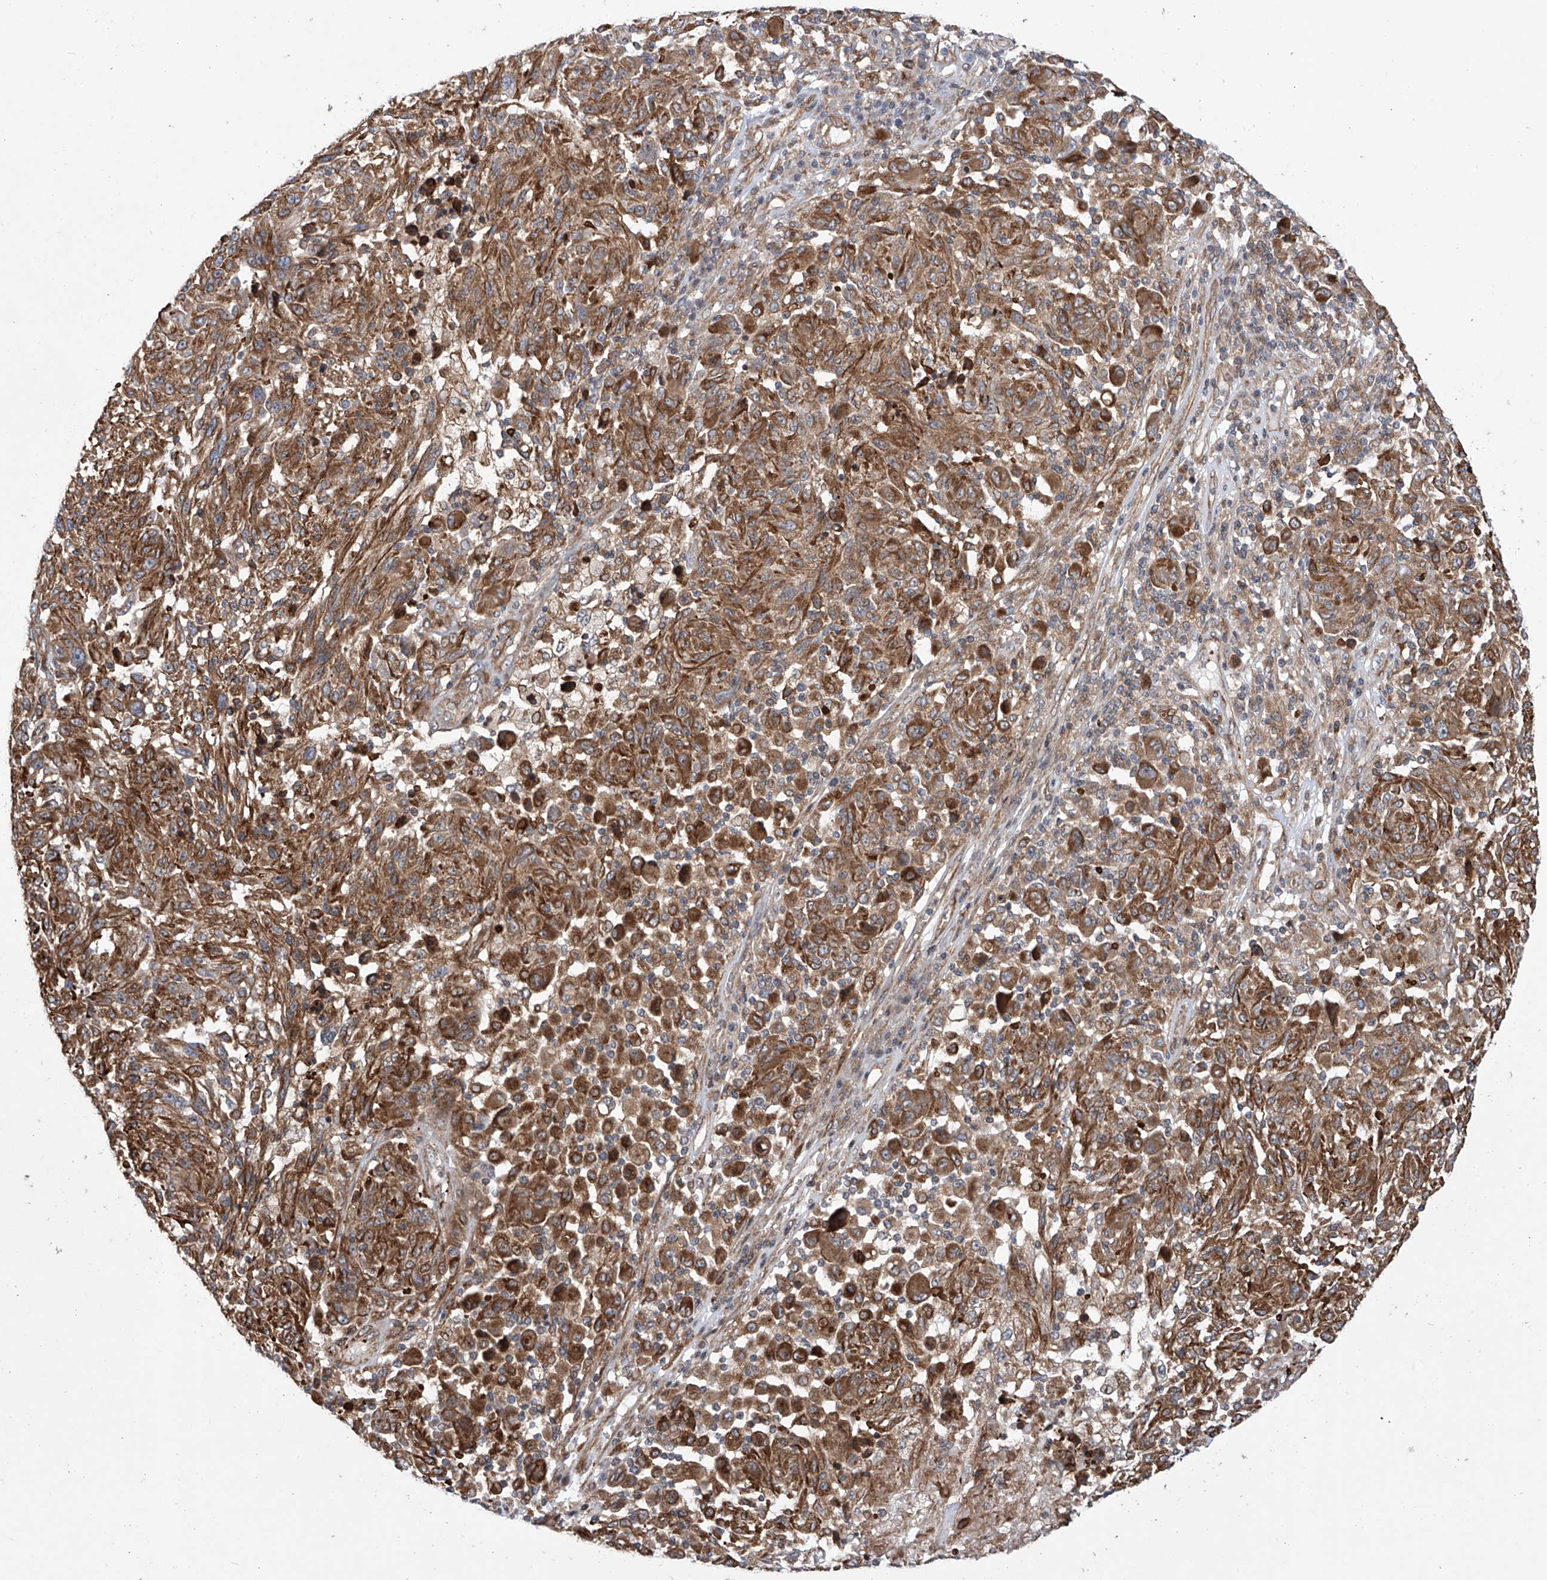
{"staining": {"intensity": "moderate", "quantity": ">75%", "location": "cytoplasmic/membranous"}, "tissue": "melanoma", "cell_type": "Tumor cells", "image_type": "cancer", "snomed": [{"axis": "morphology", "description": "Malignant melanoma, NOS"}, {"axis": "topography", "description": "Skin"}], "caption": "Melanoma was stained to show a protein in brown. There is medium levels of moderate cytoplasmic/membranous positivity in approximately >75% of tumor cells. (IHC, brightfield microscopy, high magnification).", "gene": "APAF1", "patient": {"sex": "male", "age": 53}}